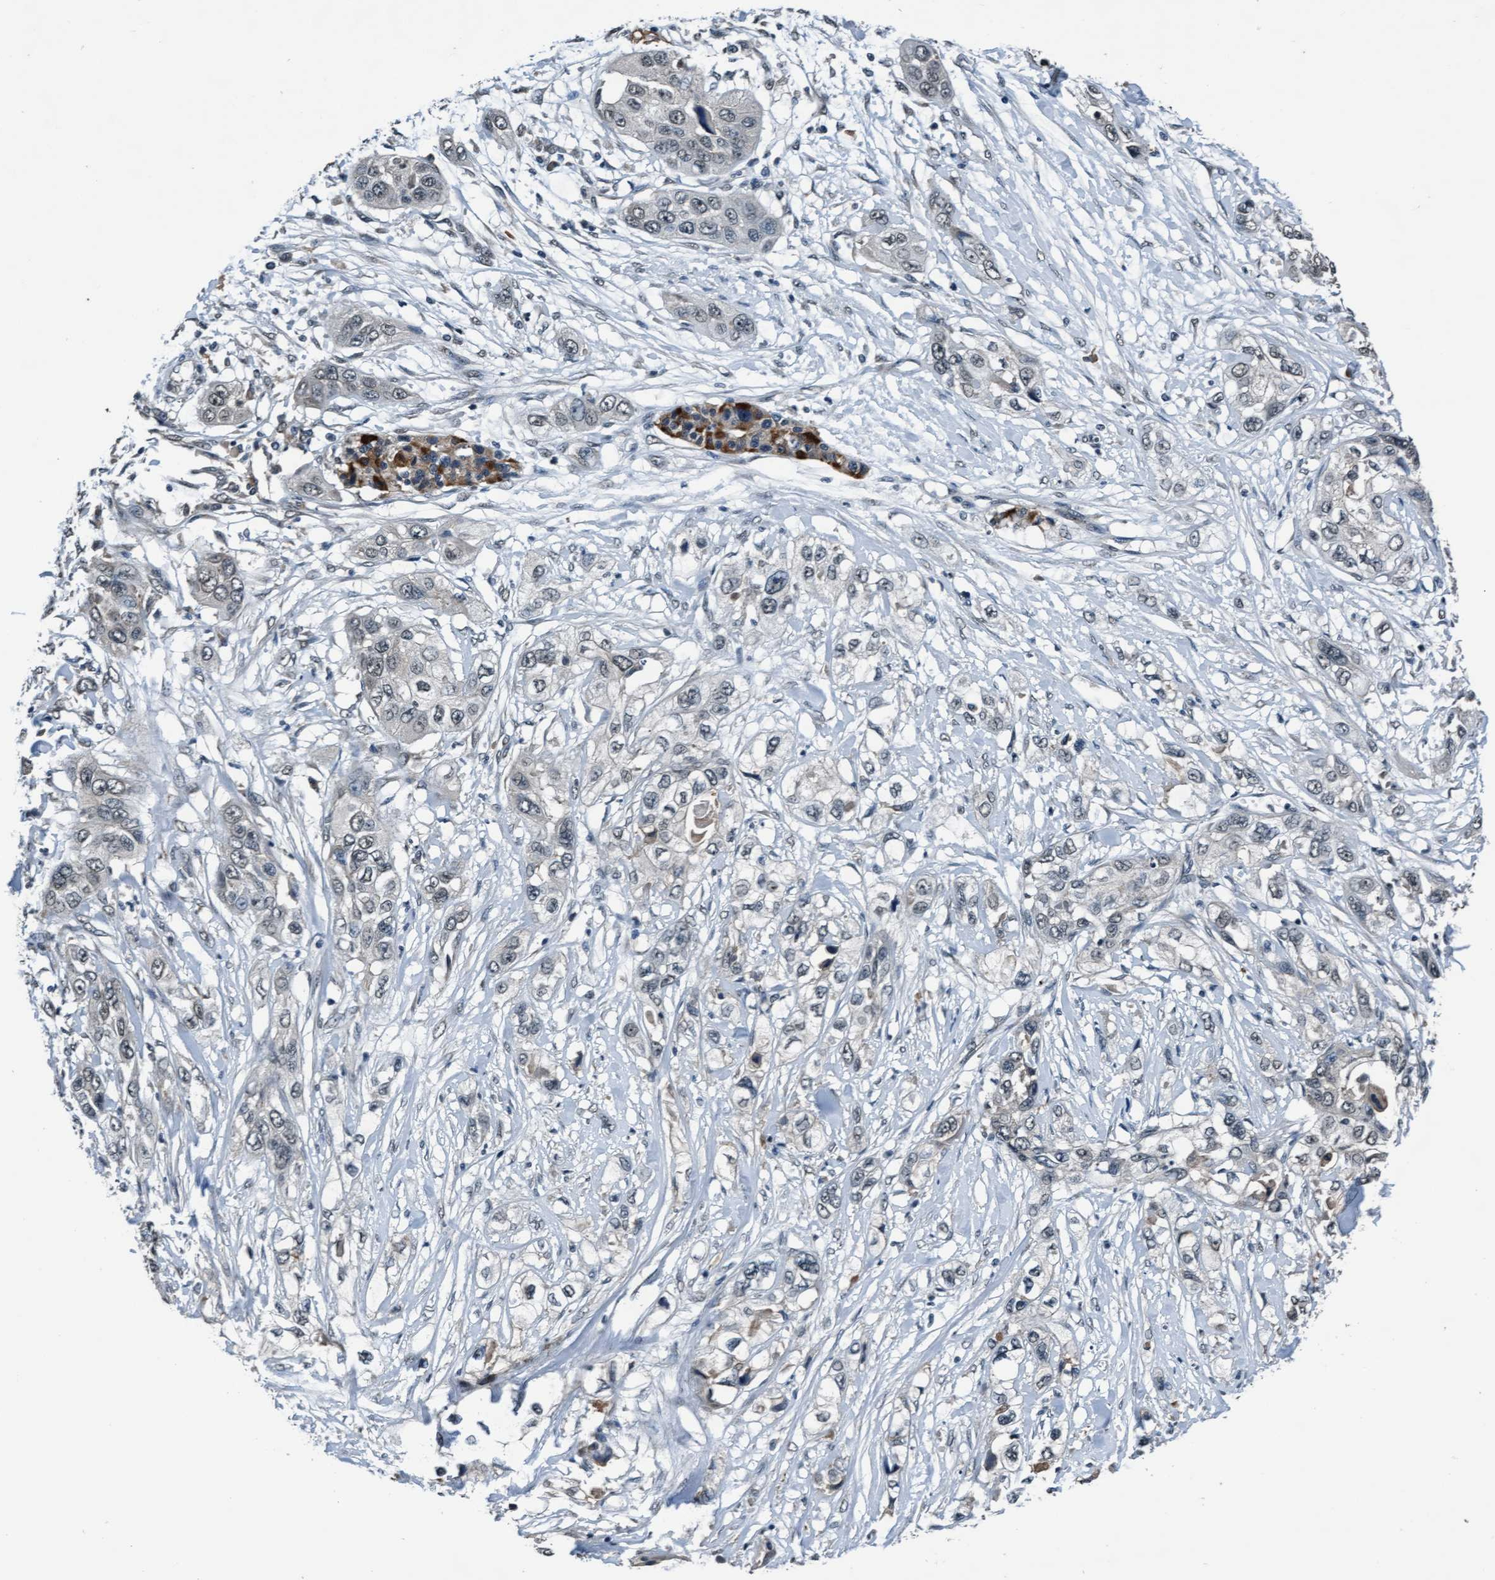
{"staining": {"intensity": "weak", "quantity": "<25%", "location": "nuclear"}, "tissue": "pancreatic cancer", "cell_type": "Tumor cells", "image_type": "cancer", "snomed": [{"axis": "morphology", "description": "Adenocarcinoma, NOS"}, {"axis": "topography", "description": "Pancreas"}], "caption": "This image is of pancreatic adenocarcinoma stained with immunohistochemistry (IHC) to label a protein in brown with the nuclei are counter-stained blue. There is no staining in tumor cells. (DAB (3,3'-diaminobenzidine) immunohistochemistry (IHC) with hematoxylin counter stain).", "gene": "WASF1", "patient": {"sex": "female", "age": 70}}